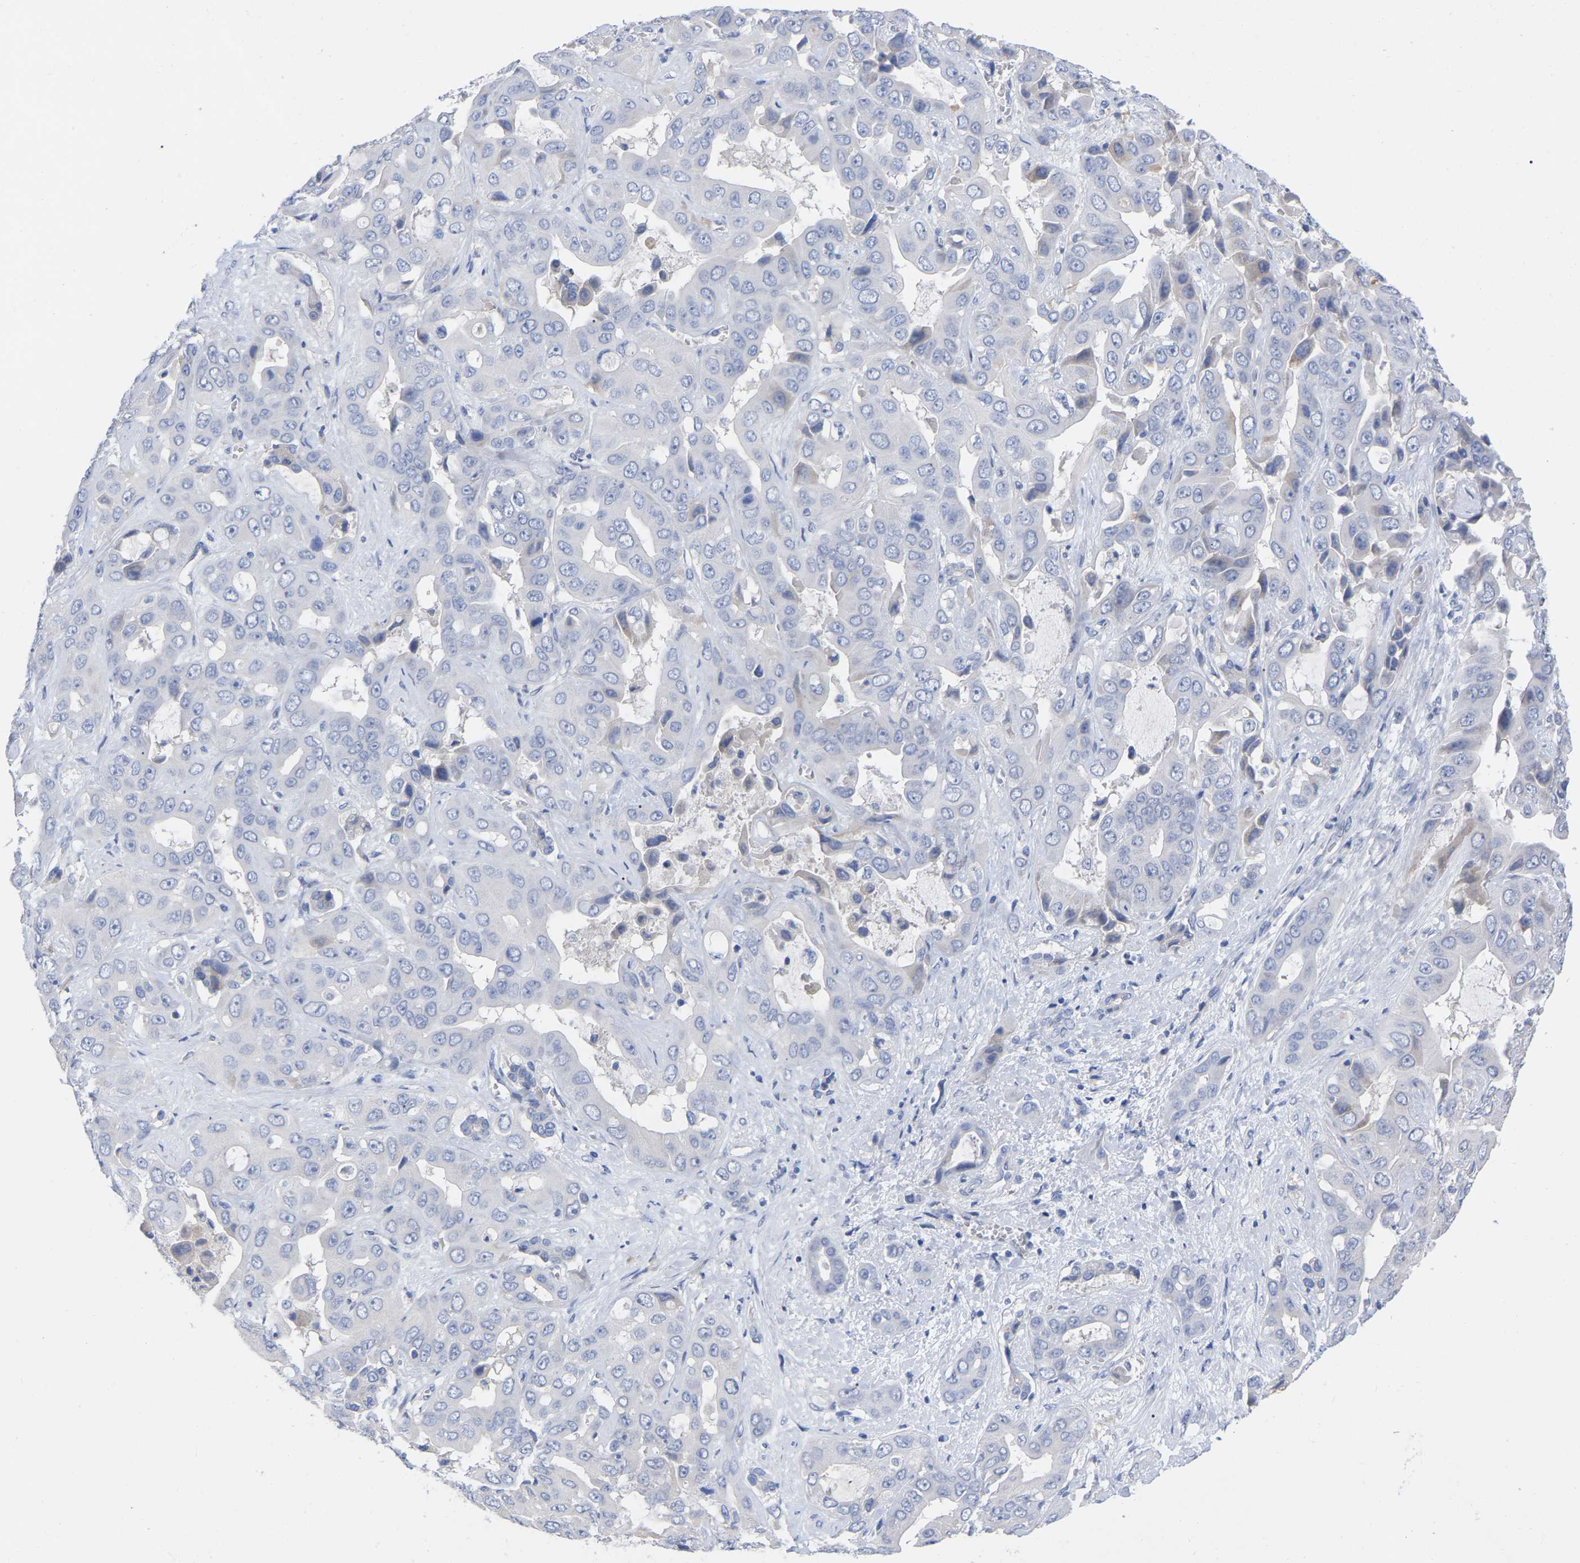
{"staining": {"intensity": "negative", "quantity": "none", "location": "none"}, "tissue": "liver cancer", "cell_type": "Tumor cells", "image_type": "cancer", "snomed": [{"axis": "morphology", "description": "Cholangiocarcinoma"}, {"axis": "topography", "description": "Liver"}], "caption": "Photomicrograph shows no protein staining in tumor cells of liver cholangiocarcinoma tissue.", "gene": "HAPLN1", "patient": {"sex": "female", "age": 52}}